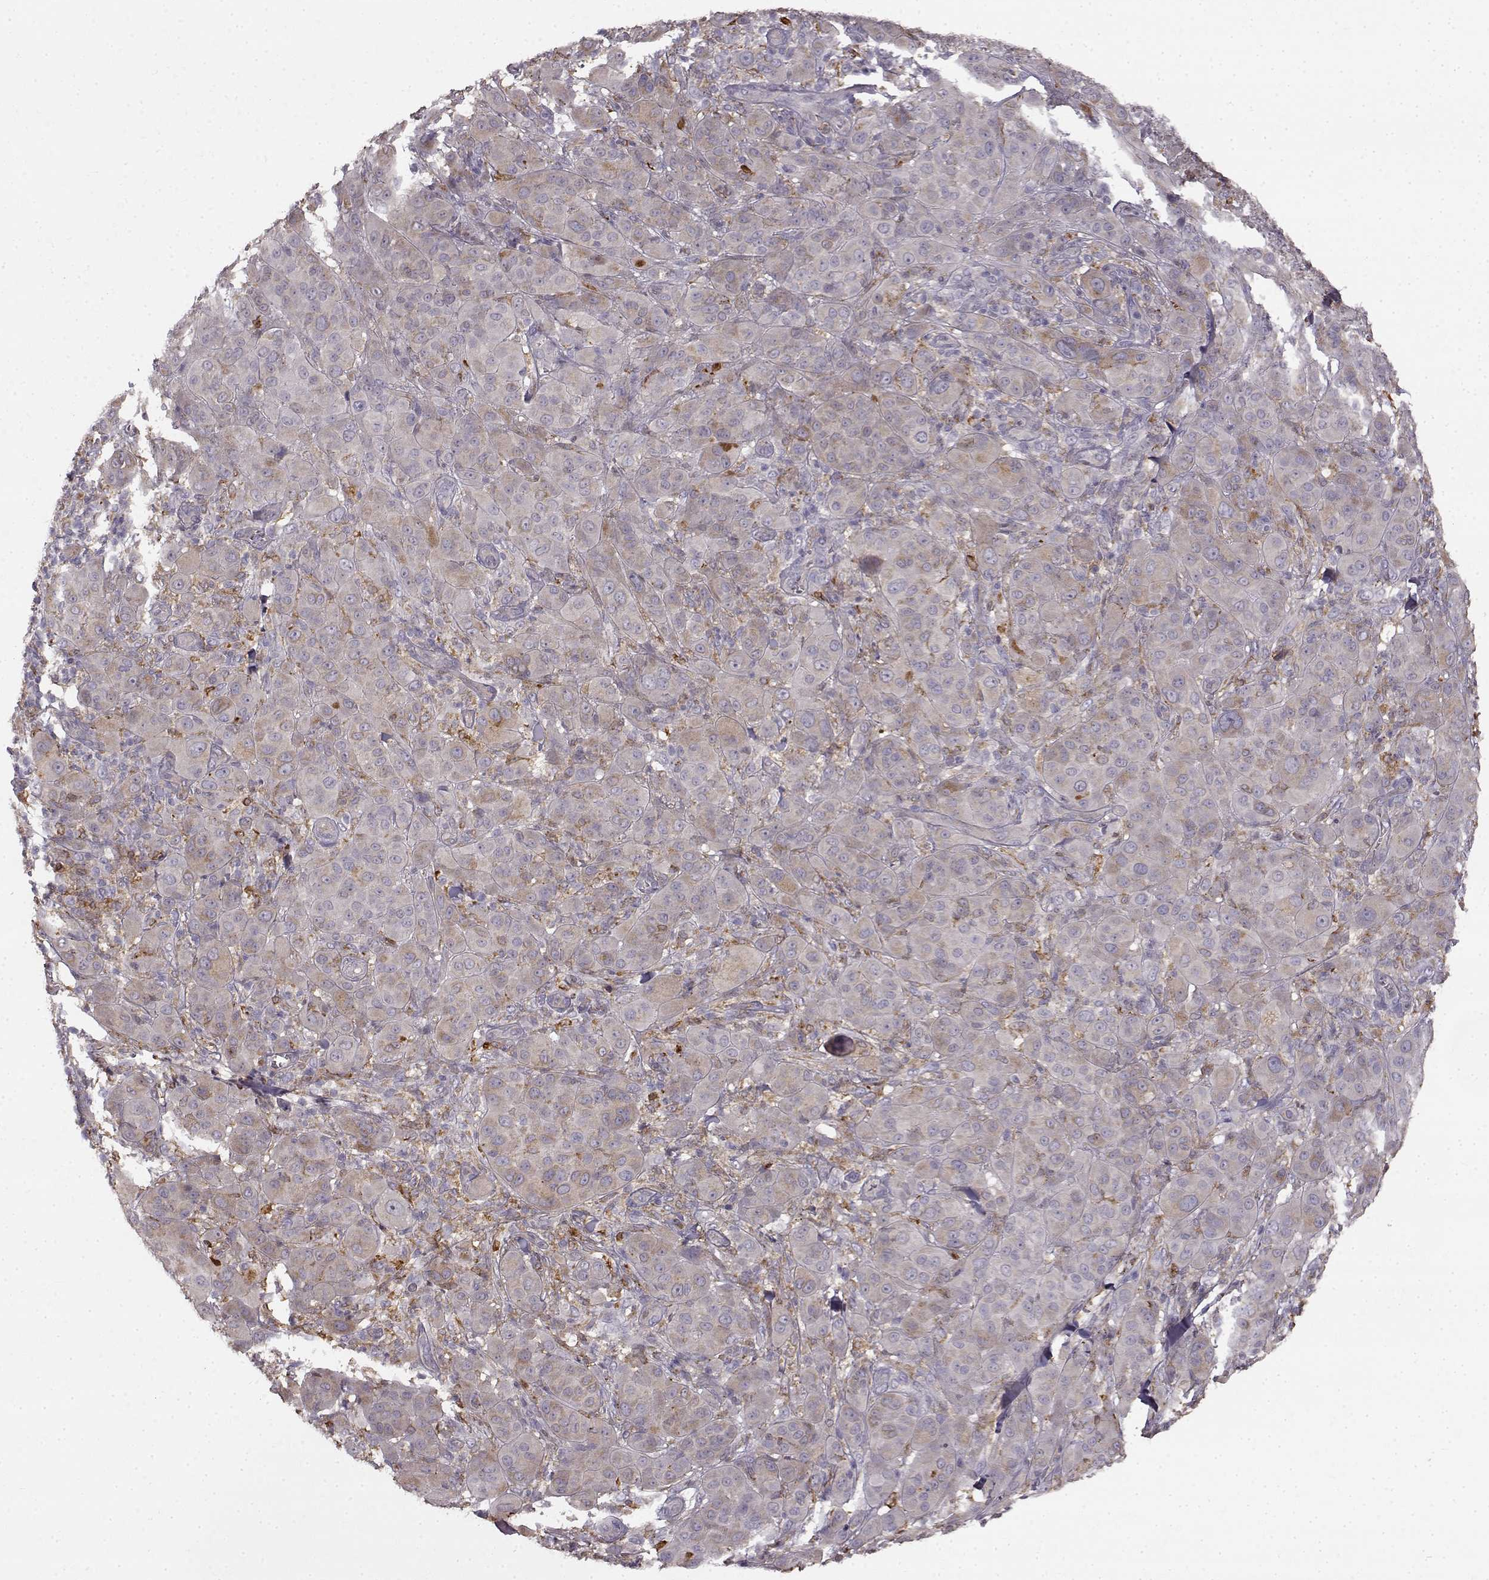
{"staining": {"intensity": "weak", "quantity": "25%-75%", "location": "cytoplasmic/membranous"}, "tissue": "melanoma", "cell_type": "Tumor cells", "image_type": "cancer", "snomed": [{"axis": "morphology", "description": "Malignant melanoma, NOS"}, {"axis": "topography", "description": "Skin"}], "caption": "Tumor cells demonstrate low levels of weak cytoplasmic/membranous staining in approximately 25%-75% of cells in malignant melanoma. (Brightfield microscopy of DAB IHC at high magnification).", "gene": "SPAG17", "patient": {"sex": "female", "age": 87}}